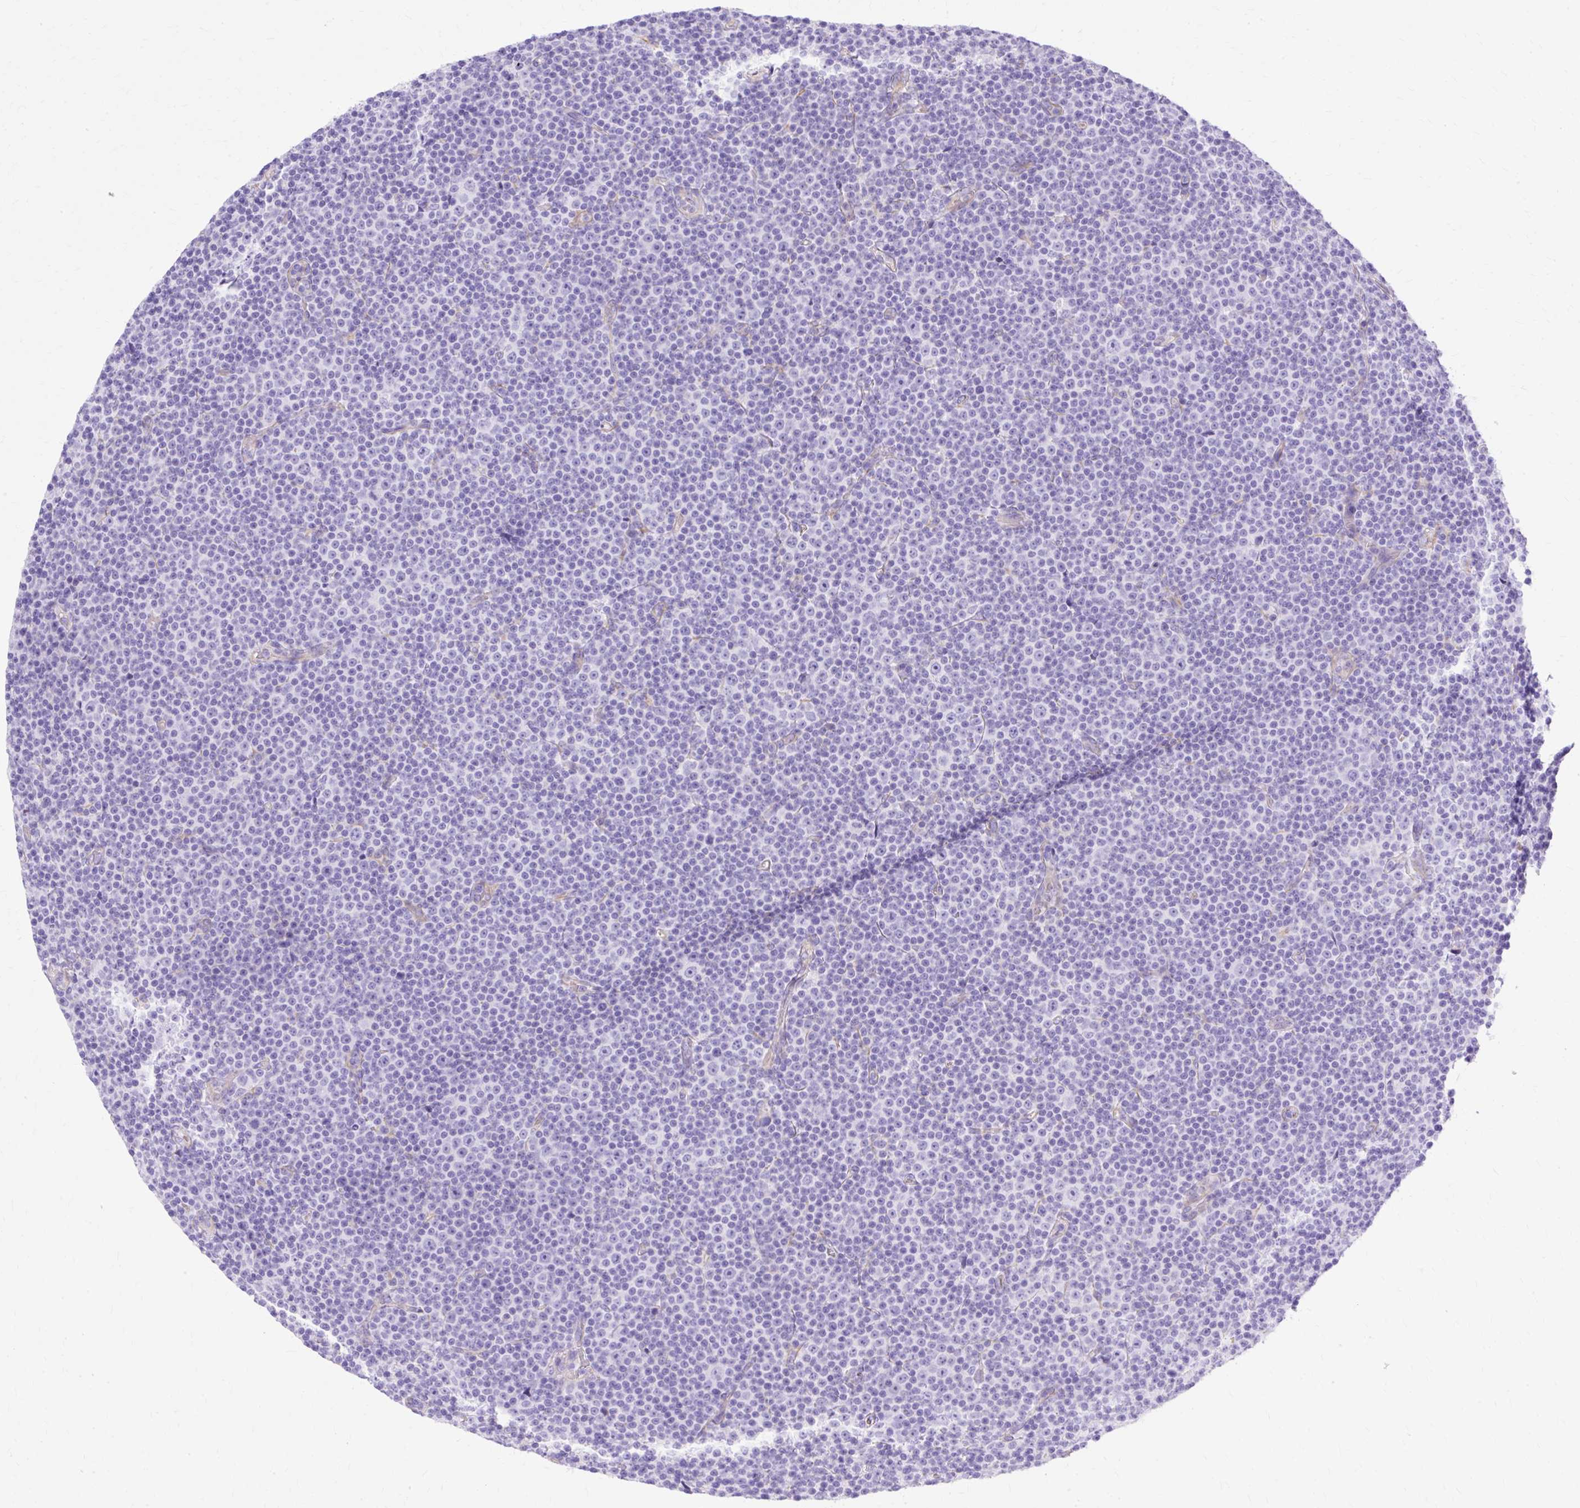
{"staining": {"intensity": "negative", "quantity": "none", "location": "none"}, "tissue": "lymphoma", "cell_type": "Tumor cells", "image_type": "cancer", "snomed": [{"axis": "morphology", "description": "Malignant lymphoma, non-Hodgkin's type, Low grade"}, {"axis": "topography", "description": "Lymph node"}], "caption": "Low-grade malignant lymphoma, non-Hodgkin's type was stained to show a protein in brown. There is no significant positivity in tumor cells. (DAB (3,3'-diaminobenzidine) IHC visualized using brightfield microscopy, high magnification).", "gene": "MYO6", "patient": {"sex": "female", "age": 67}}